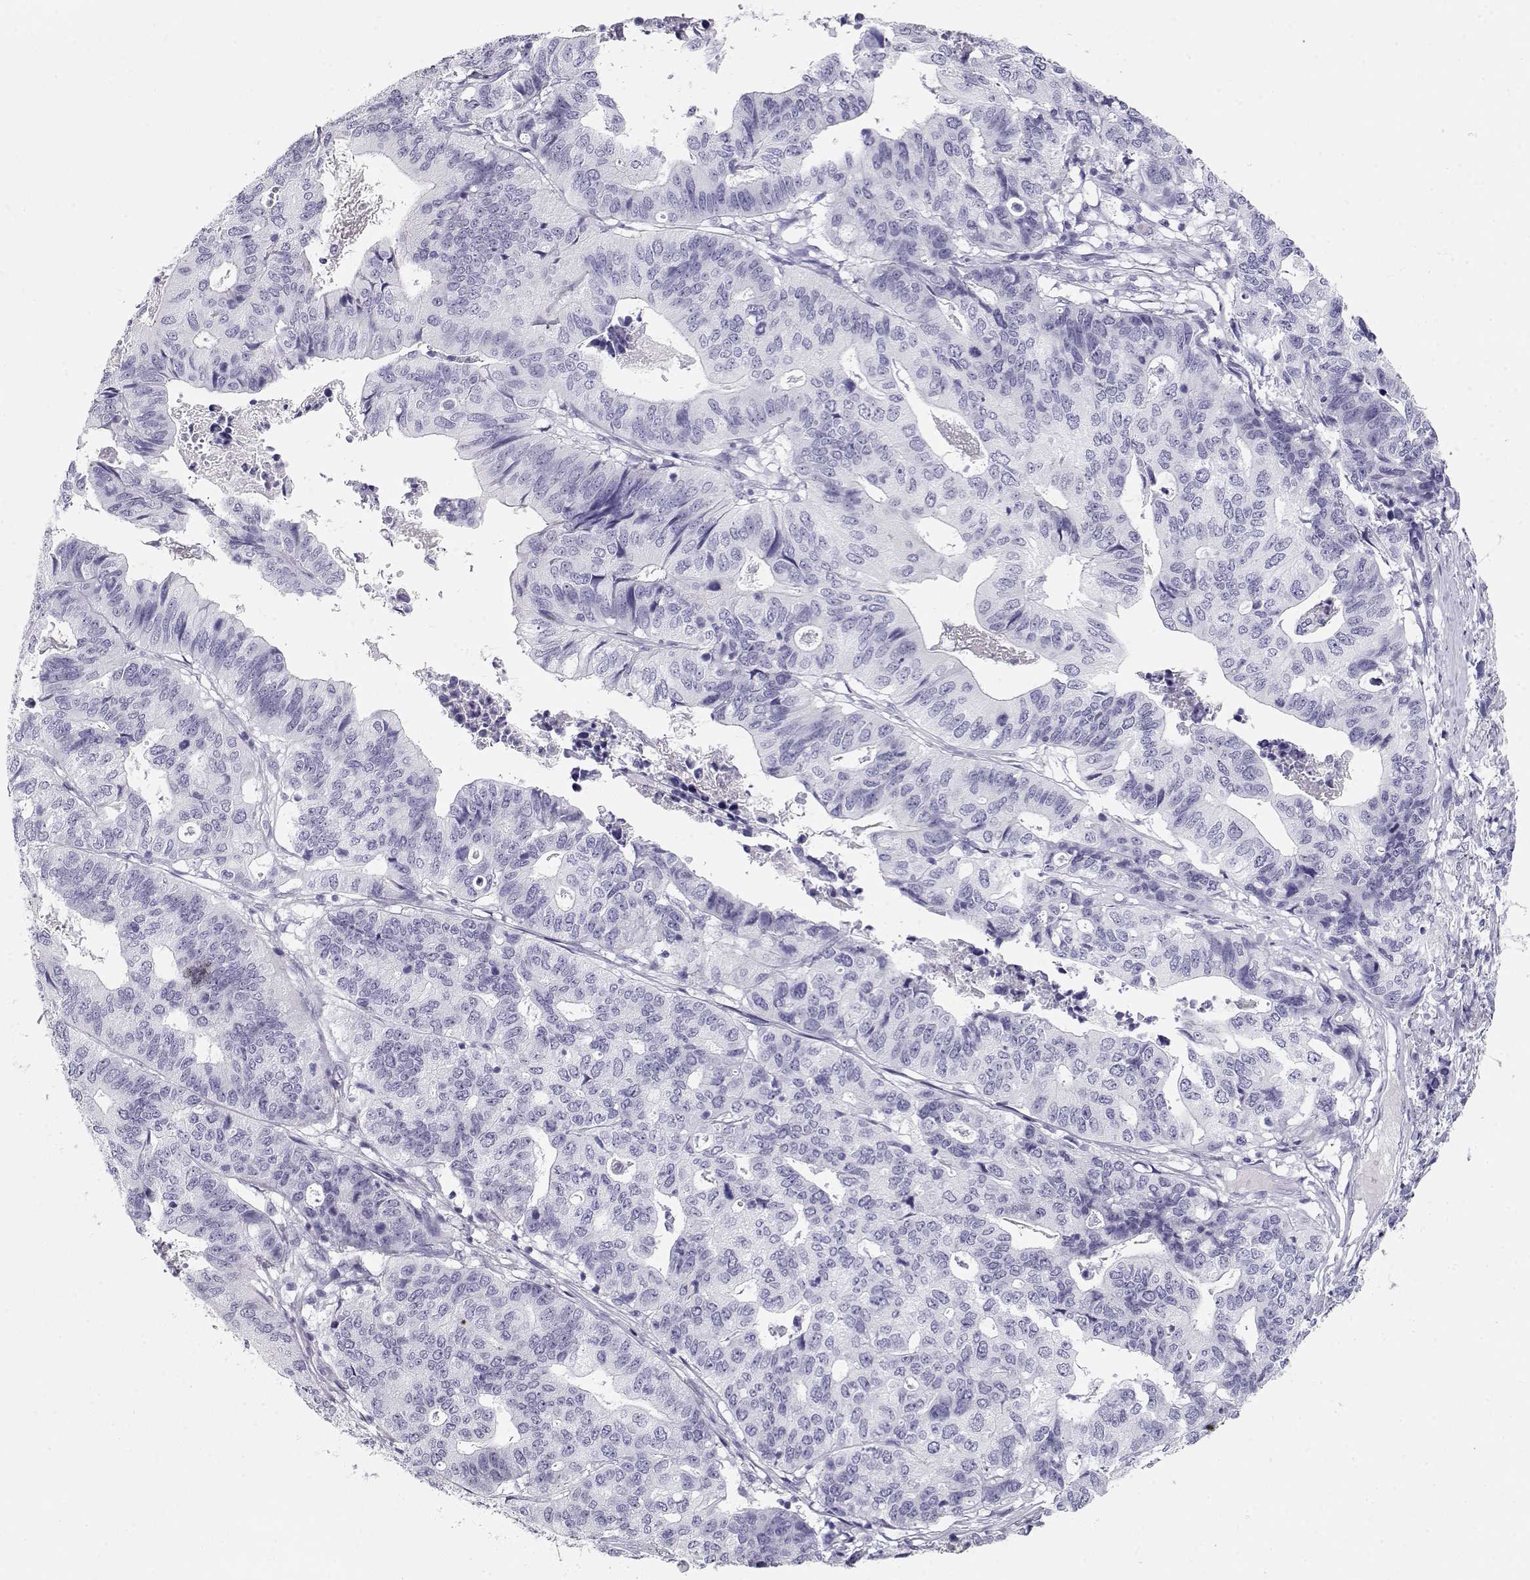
{"staining": {"intensity": "negative", "quantity": "none", "location": "none"}, "tissue": "stomach cancer", "cell_type": "Tumor cells", "image_type": "cancer", "snomed": [{"axis": "morphology", "description": "Adenocarcinoma, NOS"}, {"axis": "topography", "description": "Stomach, upper"}], "caption": "Protein analysis of stomach cancer (adenocarcinoma) shows no significant expression in tumor cells.", "gene": "MAGEC1", "patient": {"sex": "female", "age": 67}}